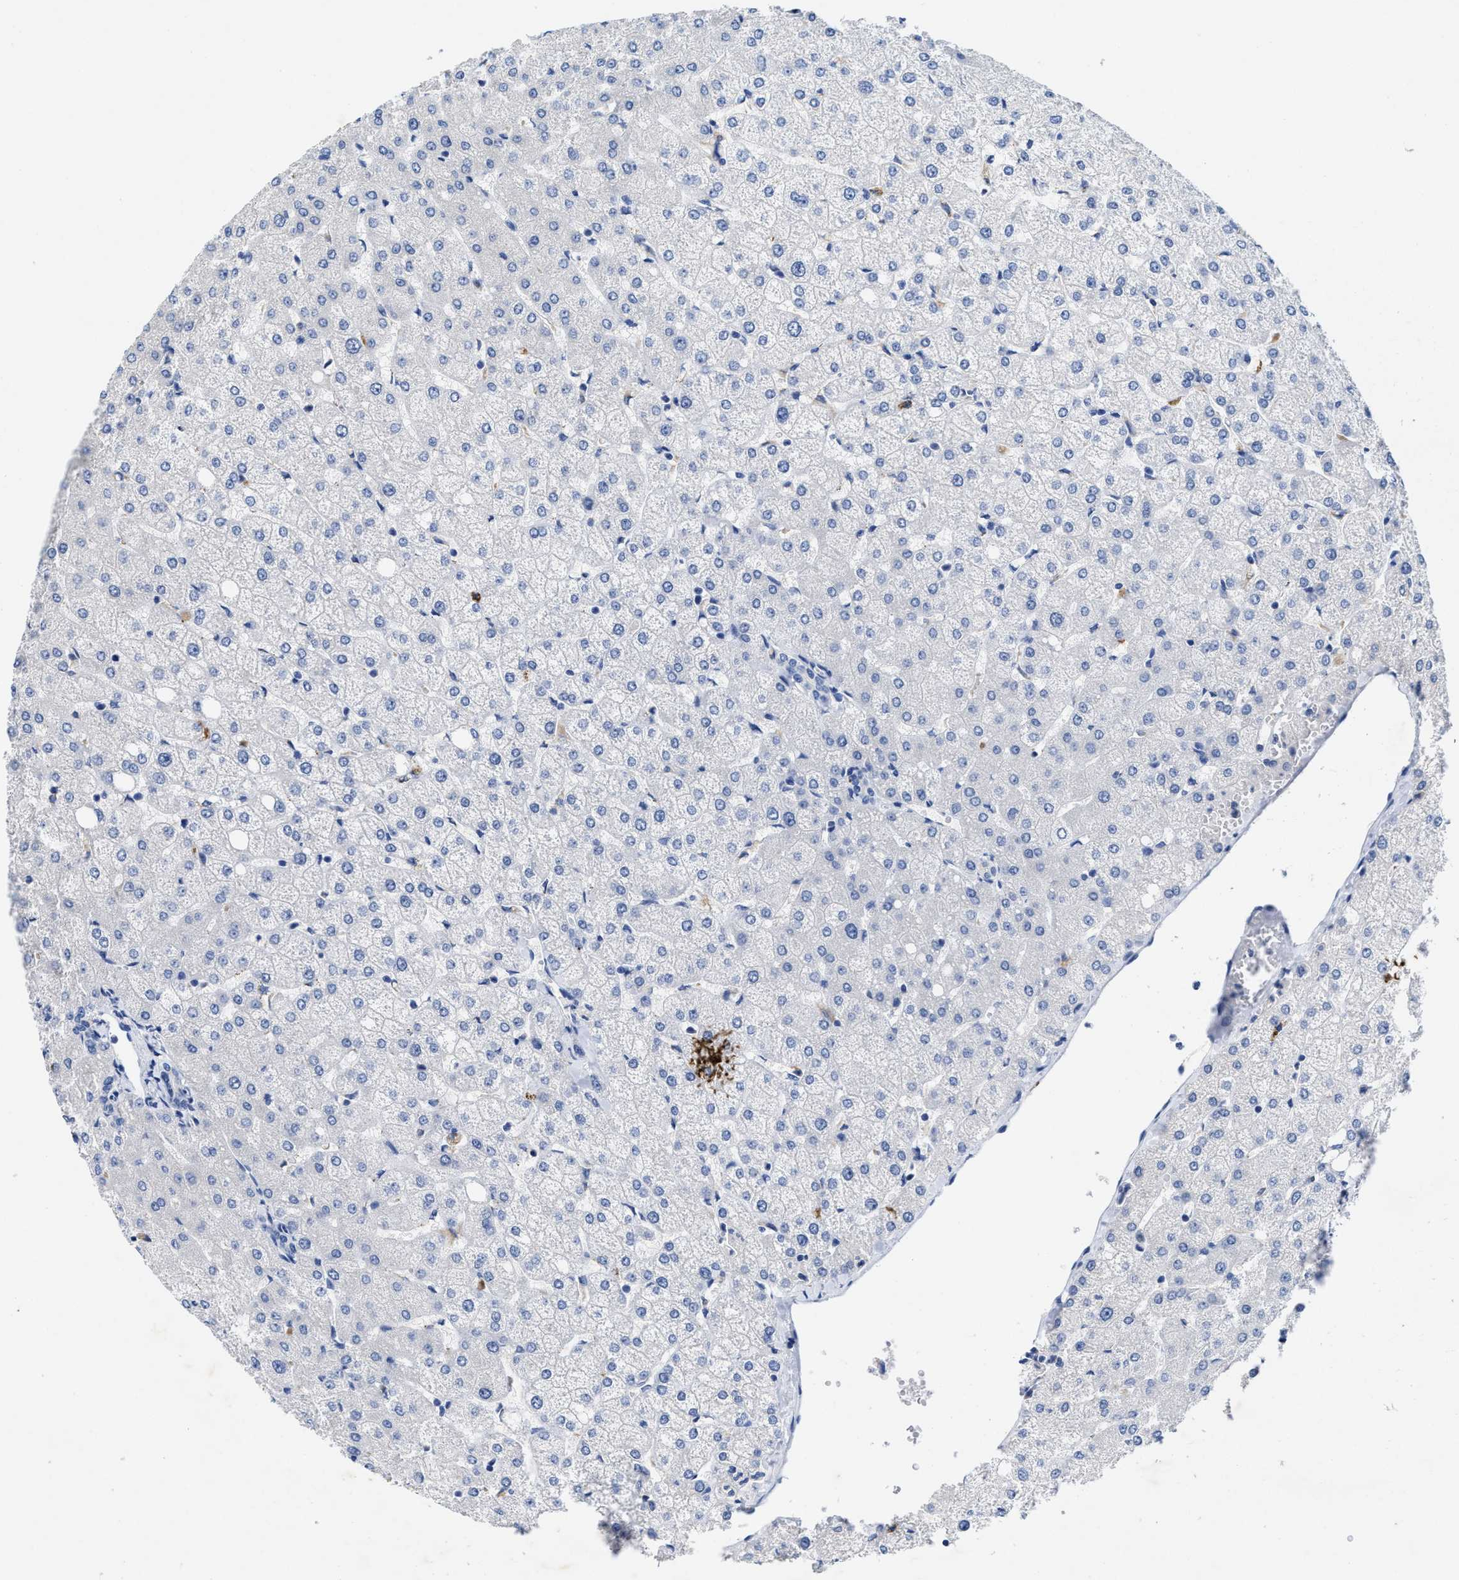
{"staining": {"intensity": "negative", "quantity": "none", "location": "none"}, "tissue": "liver", "cell_type": "Cholangiocytes", "image_type": "normal", "snomed": [{"axis": "morphology", "description": "Normal tissue, NOS"}, {"axis": "topography", "description": "Liver"}], "caption": "Immunohistochemistry (IHC) histopathology image of normal liver stained for a protein (brown), which shows no staining in cholangiocytes. The staining is performed using DAB brown chromogen with nuclei counter-stained in using hematoxylin.", "gene": "TBRG4", "patient": {"sex": "female", "age": 54}}